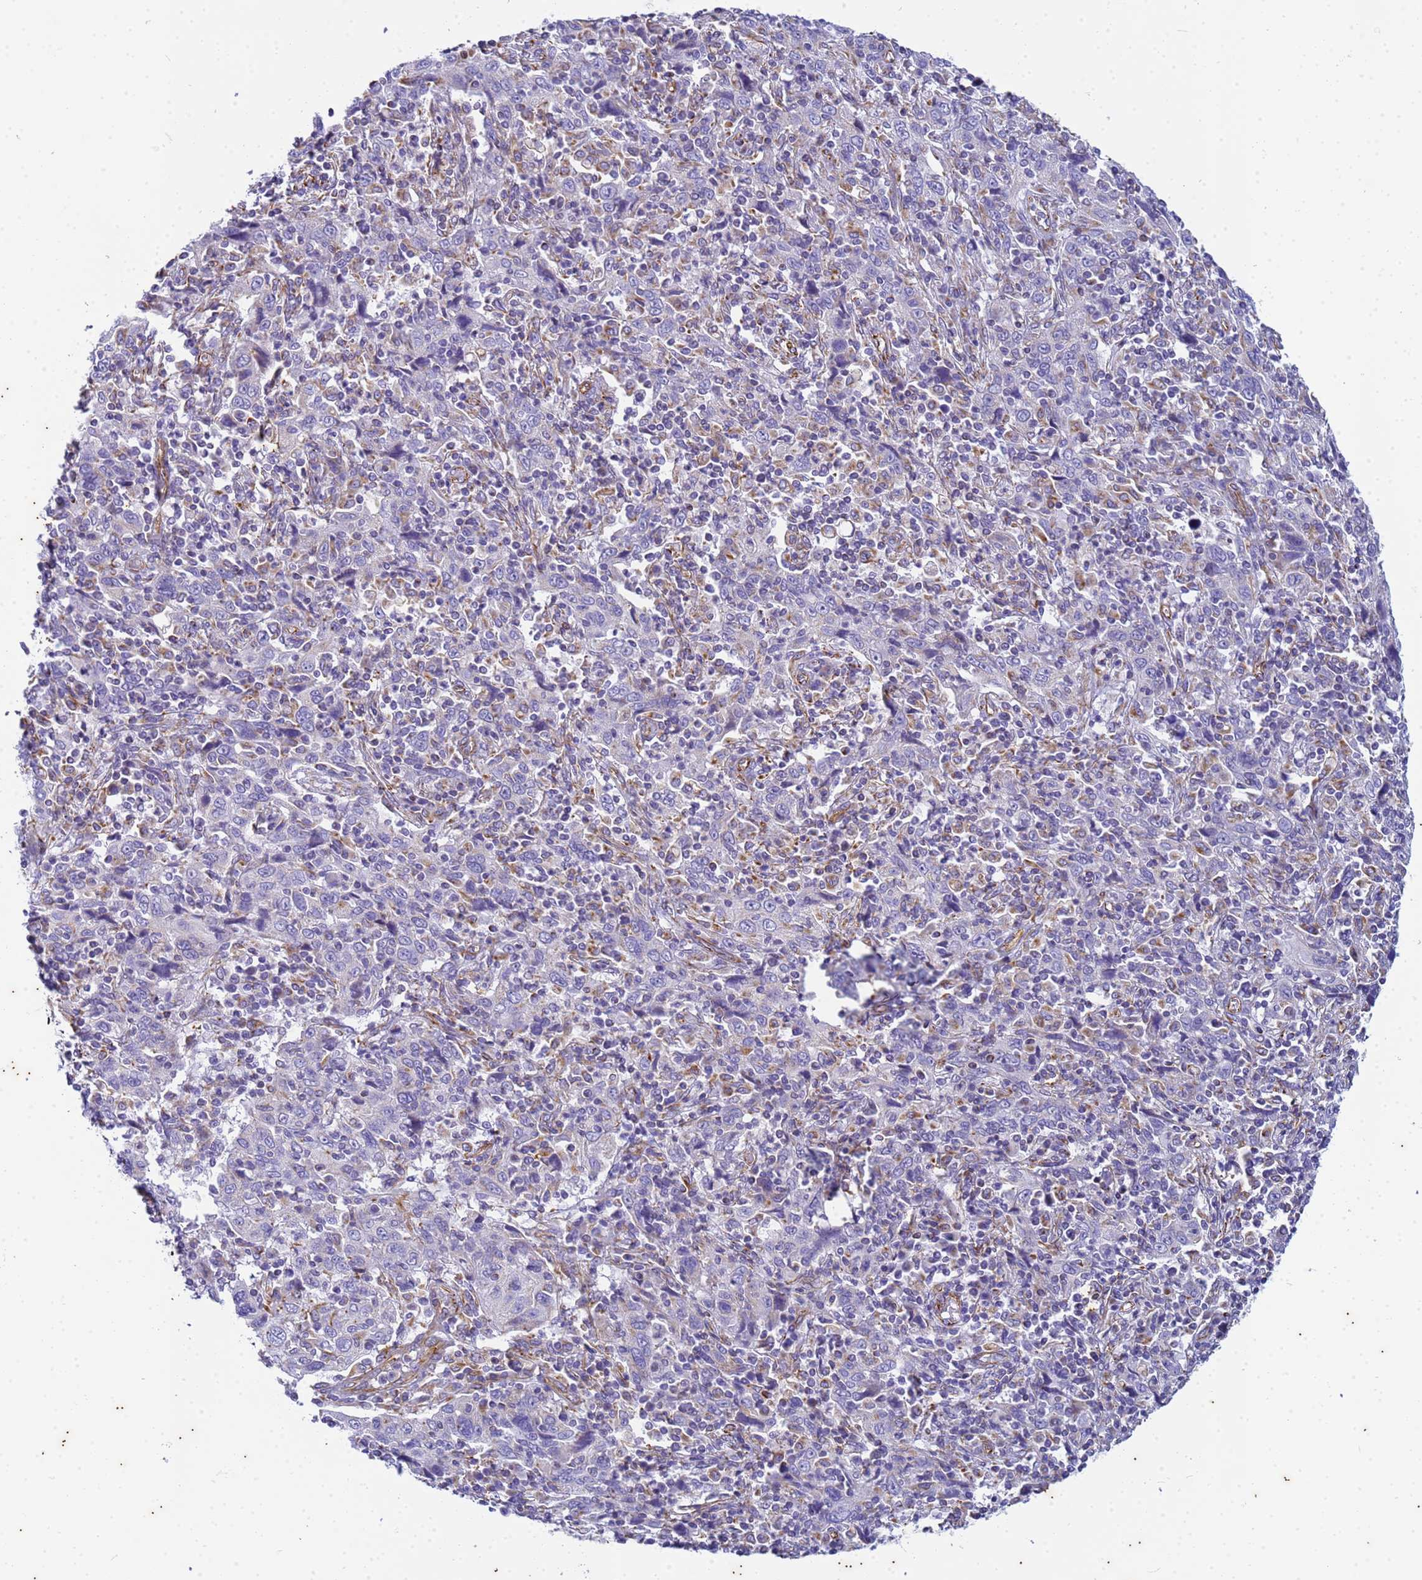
{"staining": {"intensity": "negative", "quantity": "none", "location": "none"}, "tissue": "cervical cancer", "cell_type": "Tumor cells", "image_type": "cancer", "snomed": [{"axis": "morphology", "description": "Squamous cell carcinoma, NOS"}, {"axis": "topography", "description": "Cervix"}], "caption": "Immunohistochemistry histopathology image of neoplastic tissue: cervical cancer stained with DAB (3,3'-diaminobenzidine) demonstrates no significant protein staining in tumor cells.", "gene": "UBXN2B", "patient": {"sex": "female", "age": 46}}